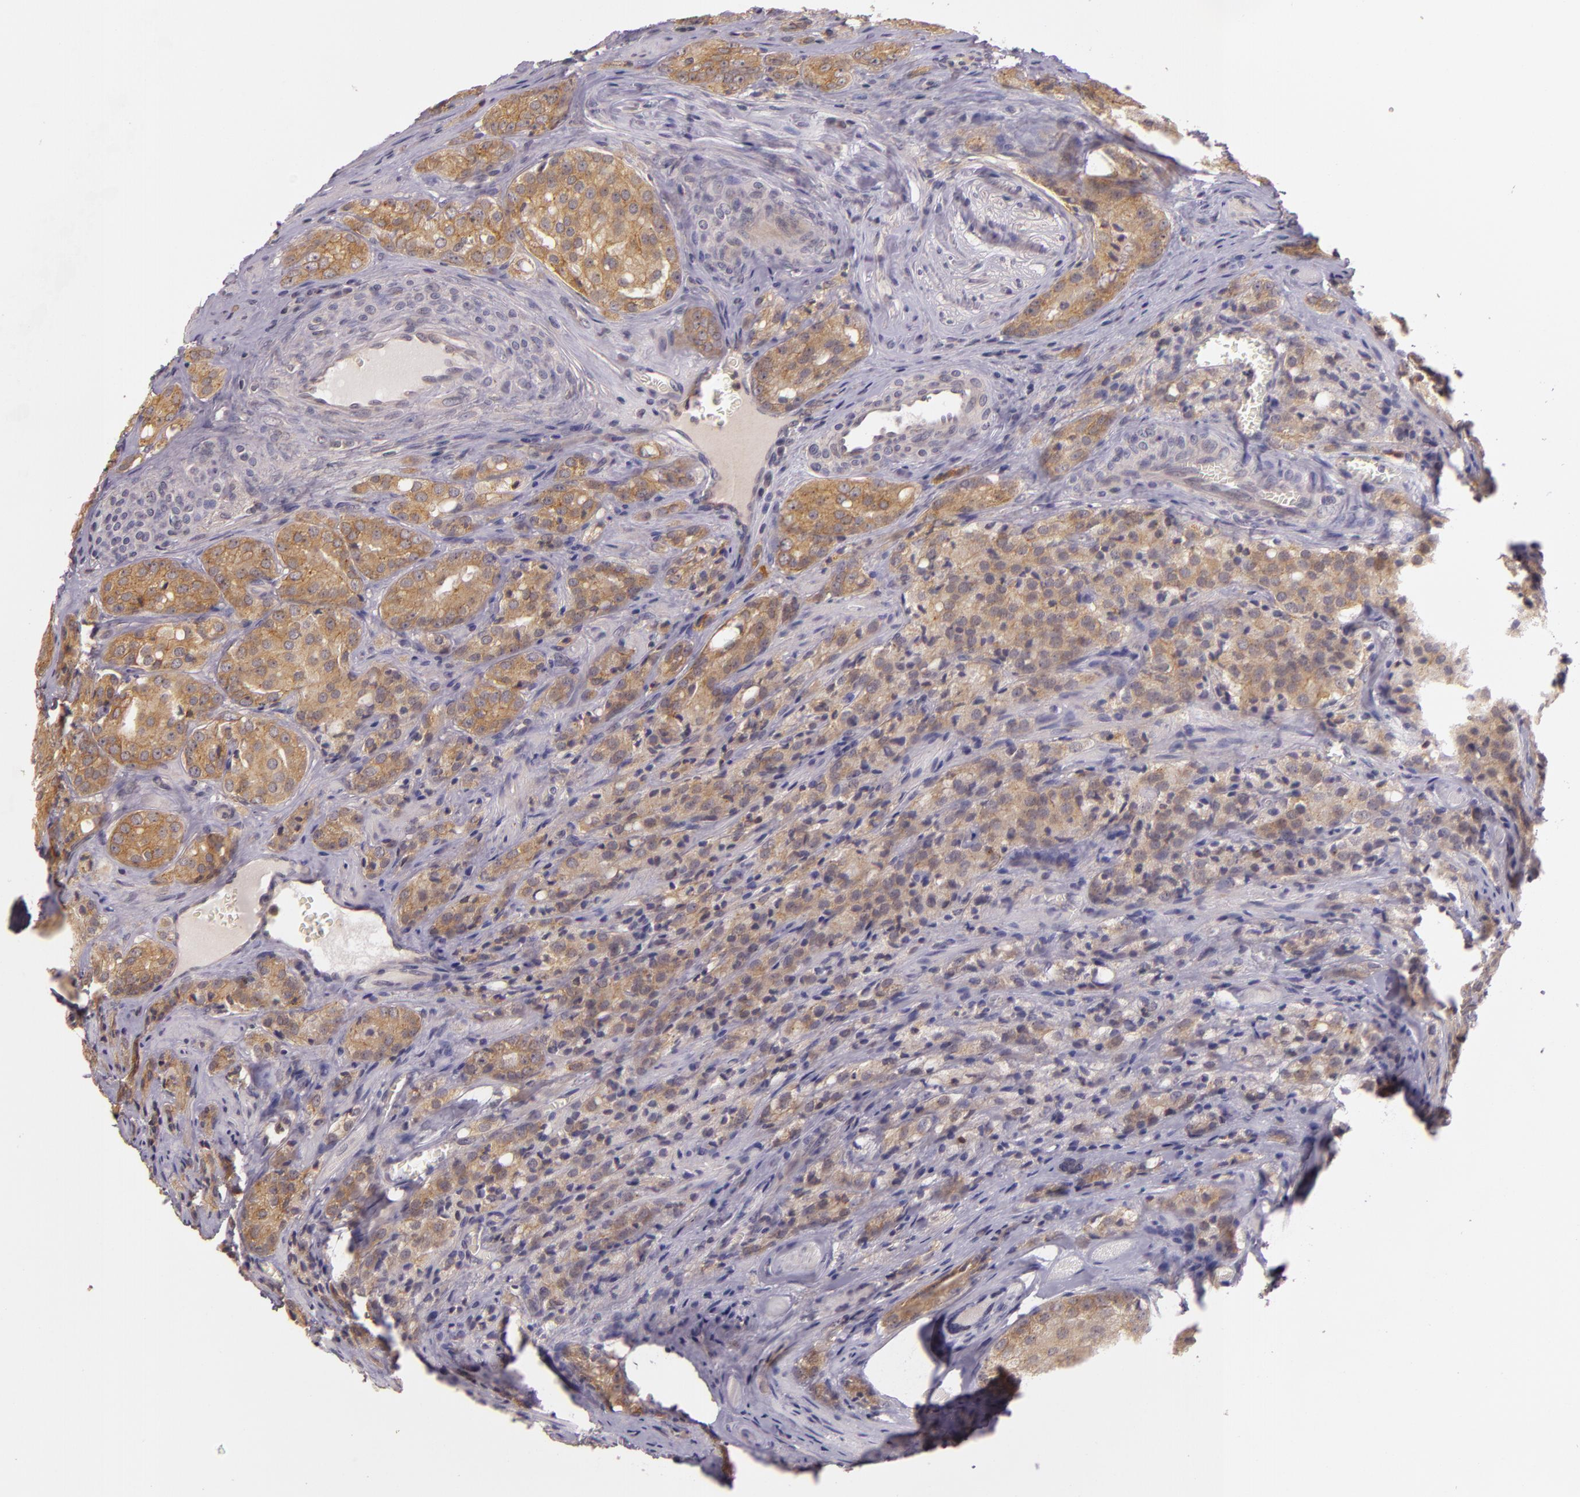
{"staining": {"intensity": "moderate", "quantity": ">75%", "location": "cytoplasmic/membranous"}, "tissue": "prostate cancer", "cell_type": "Tumor cells", "image_type": "cancer", "snomed": [{"axis": "morphology", "description": "Adenocarcinoma, Medium grade"}, {"axis": "topography", "description": "Prostate"}], "caption": "Protein staining of prostate cancer tissue reveals moderate cytoplasmic/membranous positivity in about >75% of tumor cells.", "gene": "ARMH4", "patient": {"sex": "male", "age": 60}}